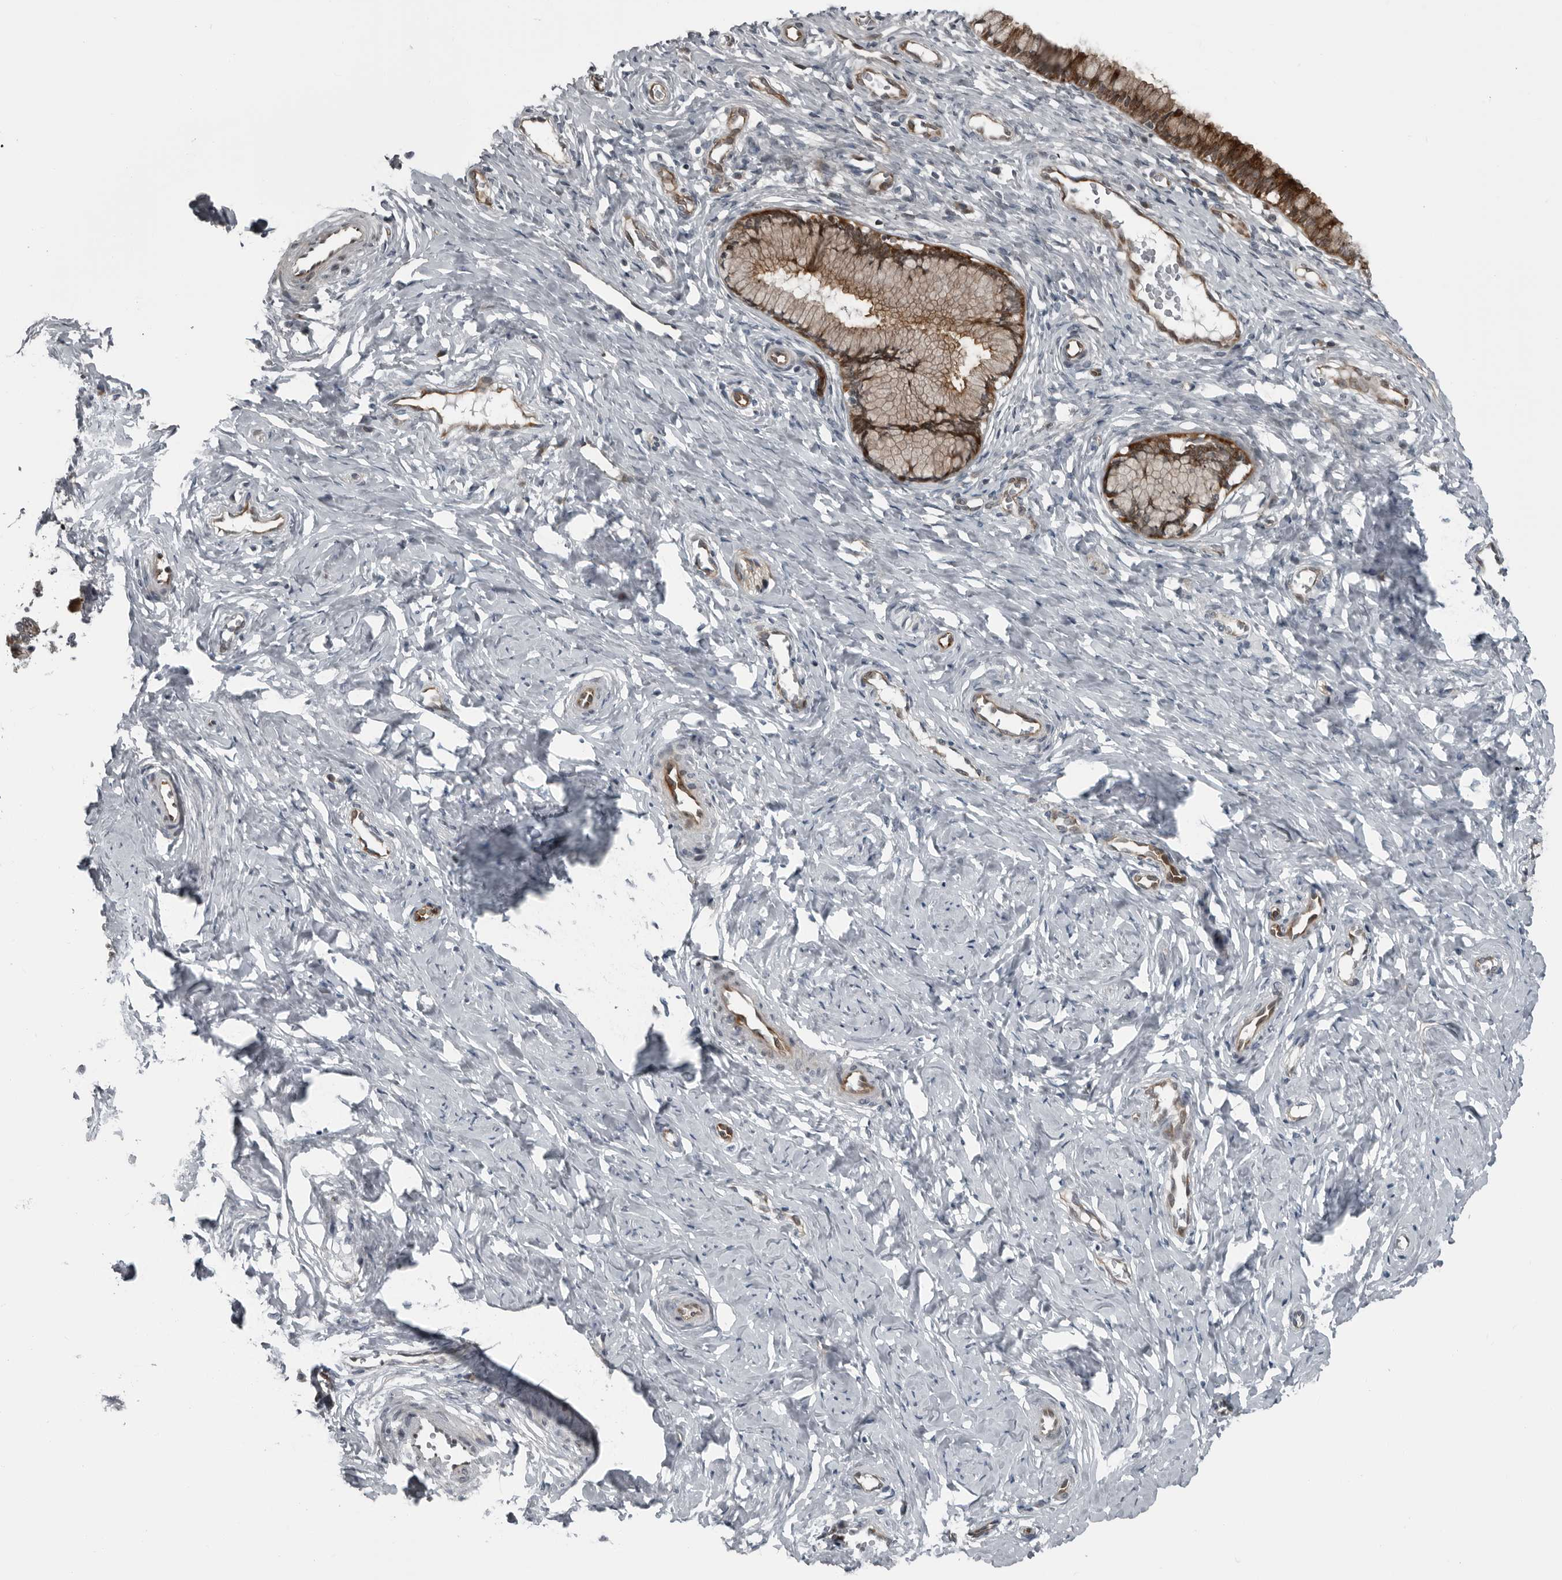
{"staining": {"intensity": "moderate", "quantity": "25%-75%", "location": "cytoplasmic/membranous"}, "tissue": "cervix", "cell_type": "Glandular cells", "image_type": "normal", "snomed": [{"axis": "morphology", "description": "Normal tissue, NOS"}, {"axis": "topography", "description": "Cervix"}], "caption": "Immunohistochemical staining of benign cervix demonstrates medium levels of moderate cytoplasmic/membranous staining in about 25%-75% of glandular cells. The staining was performed using DAB (3,3'-diaminobenzidine) to visualize the protein expression in brown, while the nuclei were stained in blue with hematoxylin (Magnification: 20x).", "gene": "FAM102B", "patient": {"sex": "female", "age": 27}}